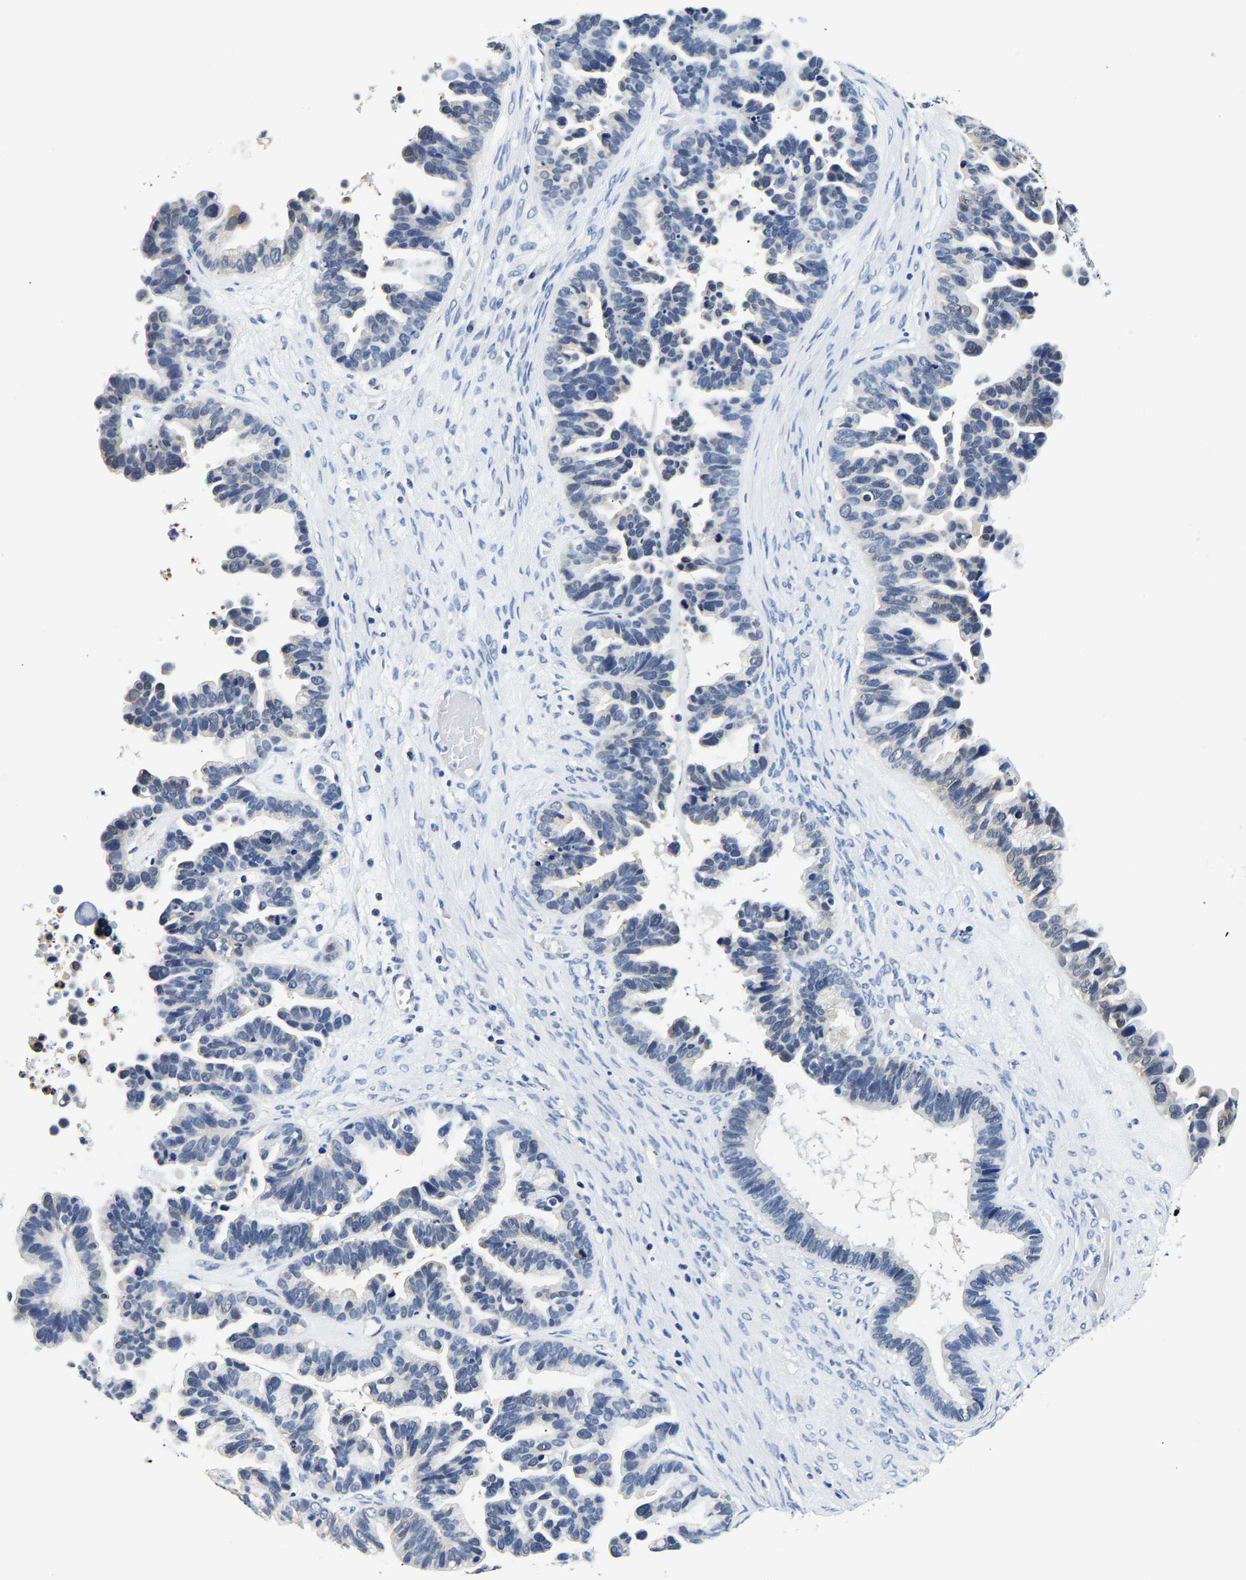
{"staining": {"intensity": "negative", "quantity": "none", "location": "none"}, "tissue": "ovarian cancer", "cell_type": "Tumor cells", "image_type": "cancer", "snomed": [{"axis": "morphology", "description": "Cystadenocarcinoma, serous, NOS"}, {"axis": "topography", "description": "Ovary"}], "caption": "Serous cystadenocarcinoma (ovarian) was stained to show a protein in brown. There is no significant staining in tumor cells. (DAB immunohistochemistry (IHC) visualized using brightfield microscopy, high magnification).", "gene": "UCHL3", "patient": {"sex": "female", "age": 56}}